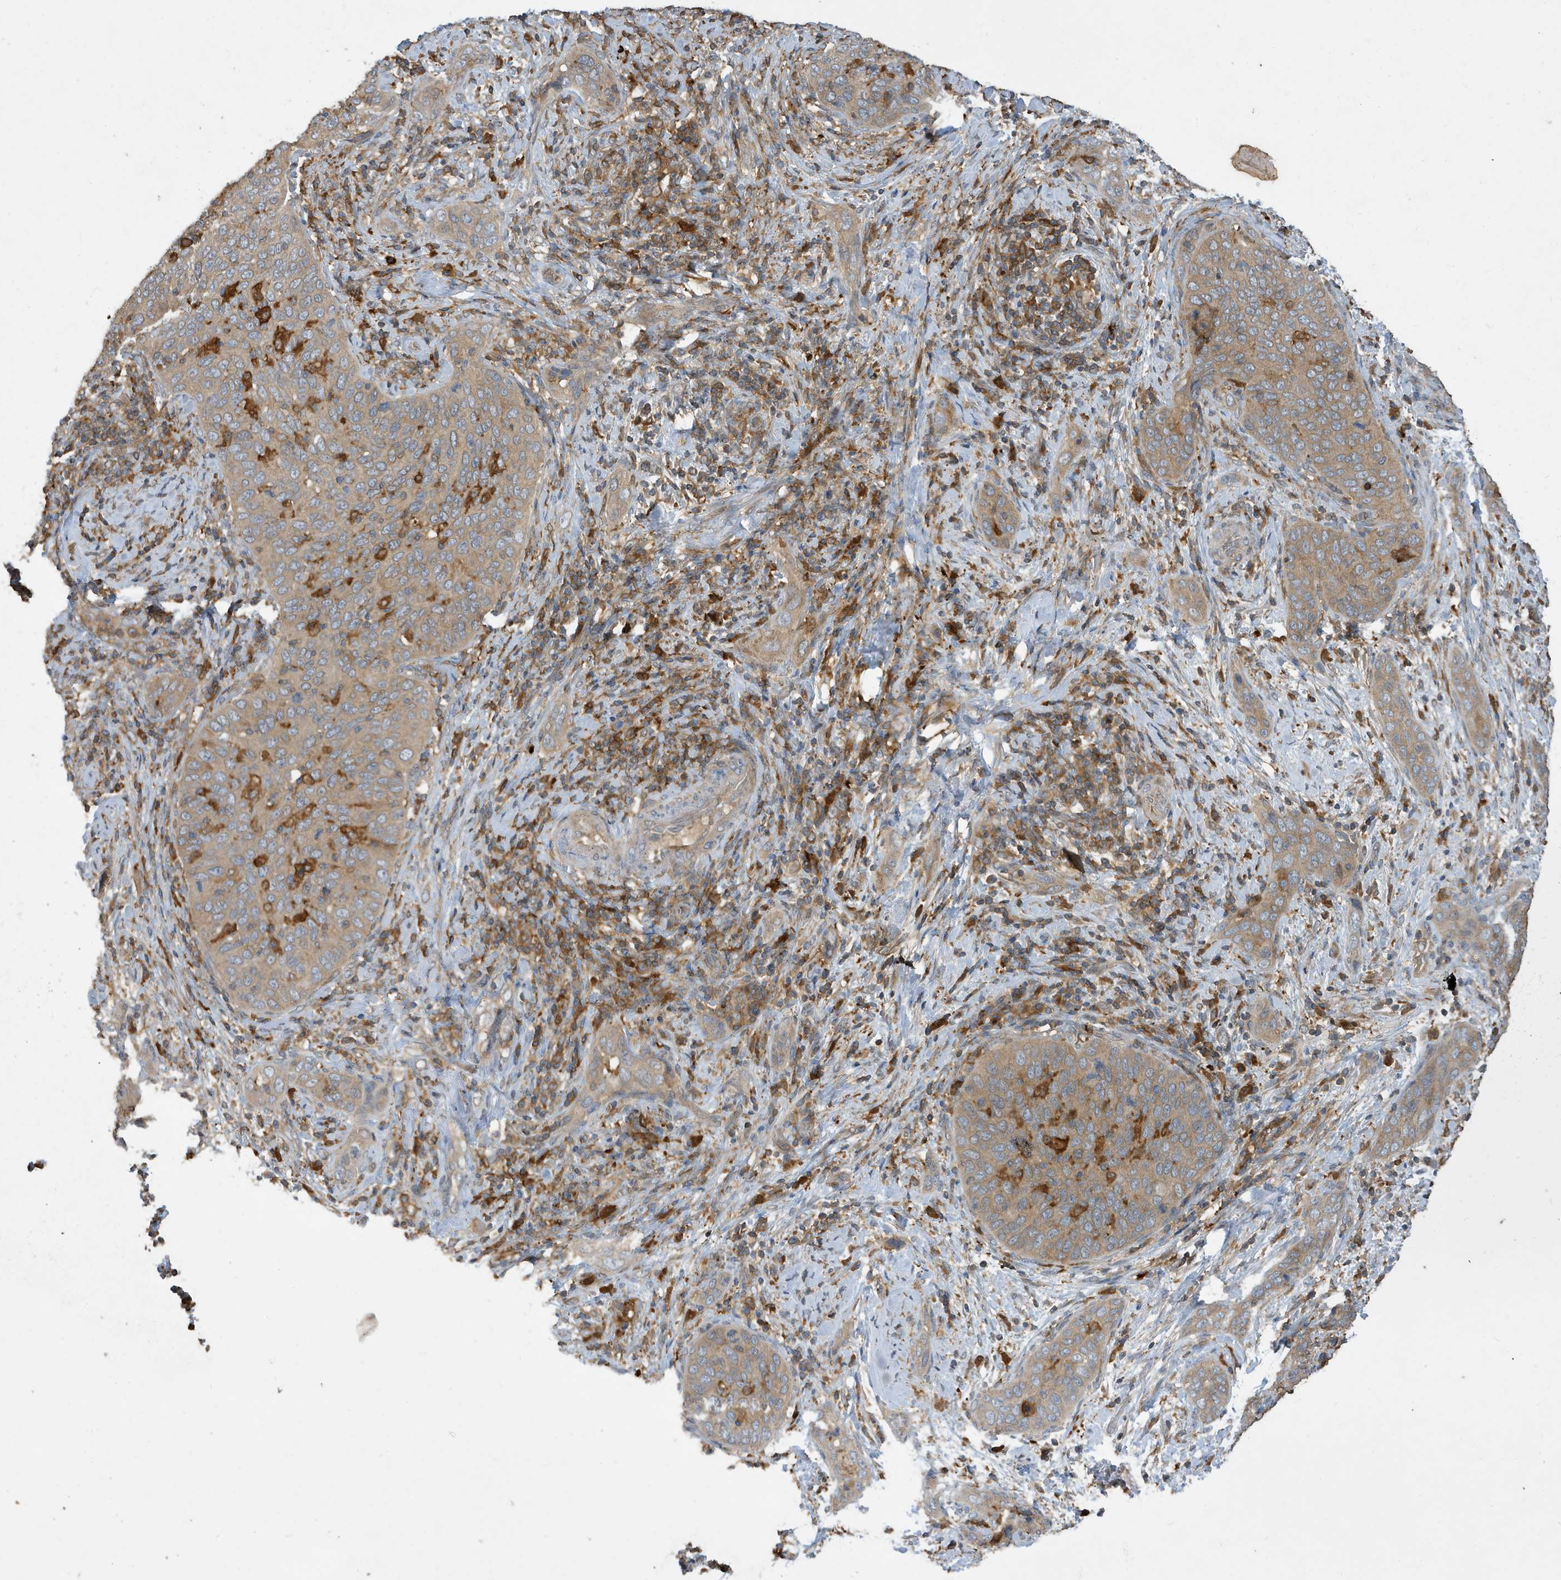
{"staining": {"intensity": "weak", "quantity": ">75%", "location": "cytoplasmic/membranous"}, "tissue": "cervical cancer", "cell_type": "Tumor cells", "image_type": "cancer", "snomed": [{"axis": "morphology", "description": "Squamous cell carcinoma, NOS"}, {"axis": "topography", "description": "Cervix"}], "caption": "Cervical squamous cell carcinoma stained for a protein (brown) exhibits weak cytoplasmic/membranous positive positivity in approximately >75% of tumor cells.", "gene": "ABTB1", "patient": {"sex": "female", "age": 60}}